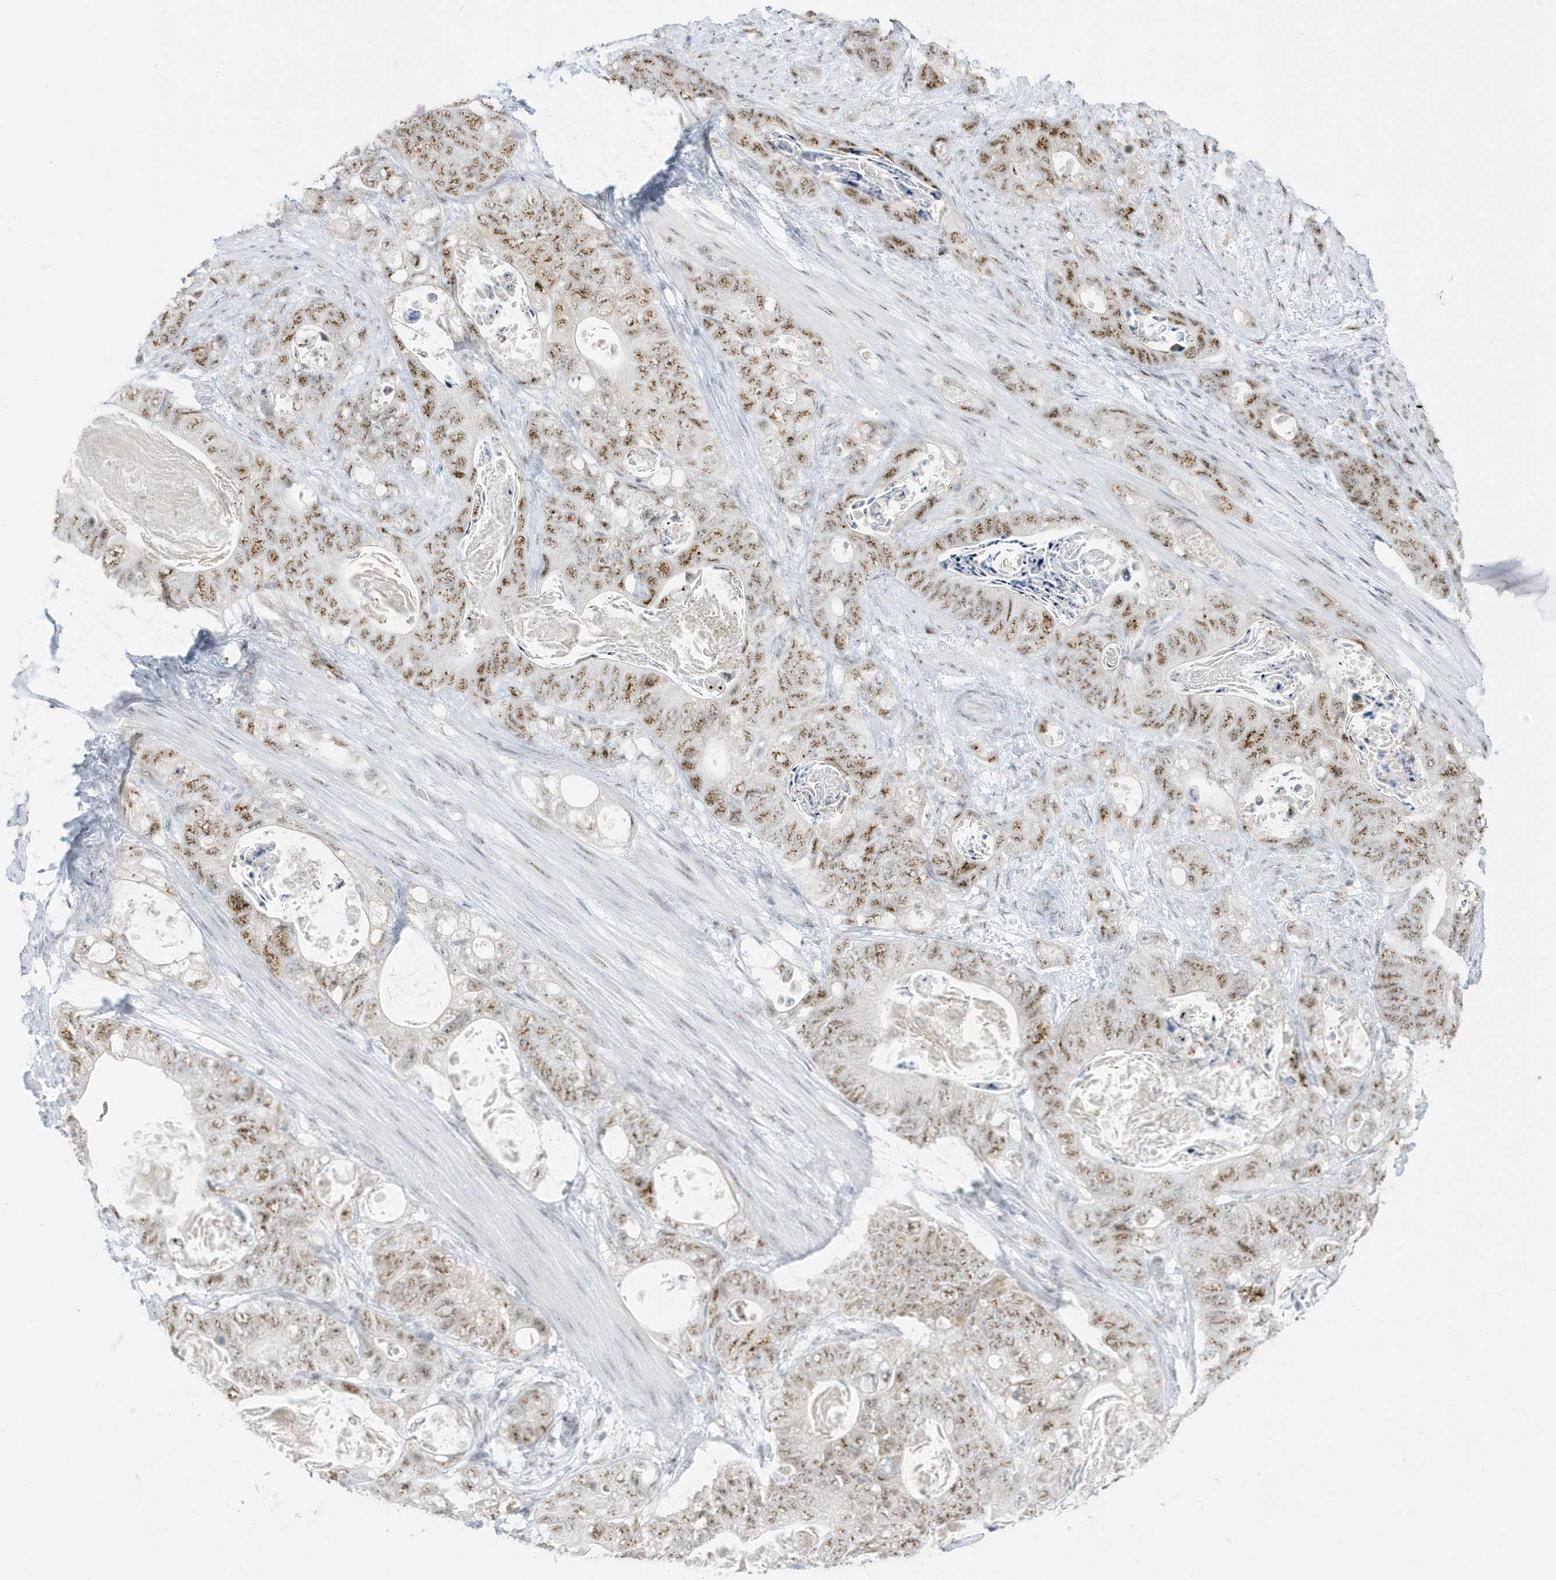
{"staining": {"intensity": "moderate", "quantity": ">75%", "location": "nuclear"}, "tissue": "stomach cancer", "cell_type": "Tumor cells", "image_type": "cancer", "snomed": [{"axis": "morphology", "description": "Normal tissue, NOS"}, {"axis": "morphology", "description": "Adenocarcinoma, NOS"}, {"axis": "topography", "description": "Stomach"}], "caption": "Protein expression analysis of stomach adenocarcinoma exhibits moderate nuclear expression in approximately >75% of tumor cells. The protein is shown in brown color, while the nuclei are stained blue.", "gene": "PLEKHN1", "patient": {"sex": "female", "age": 89}}